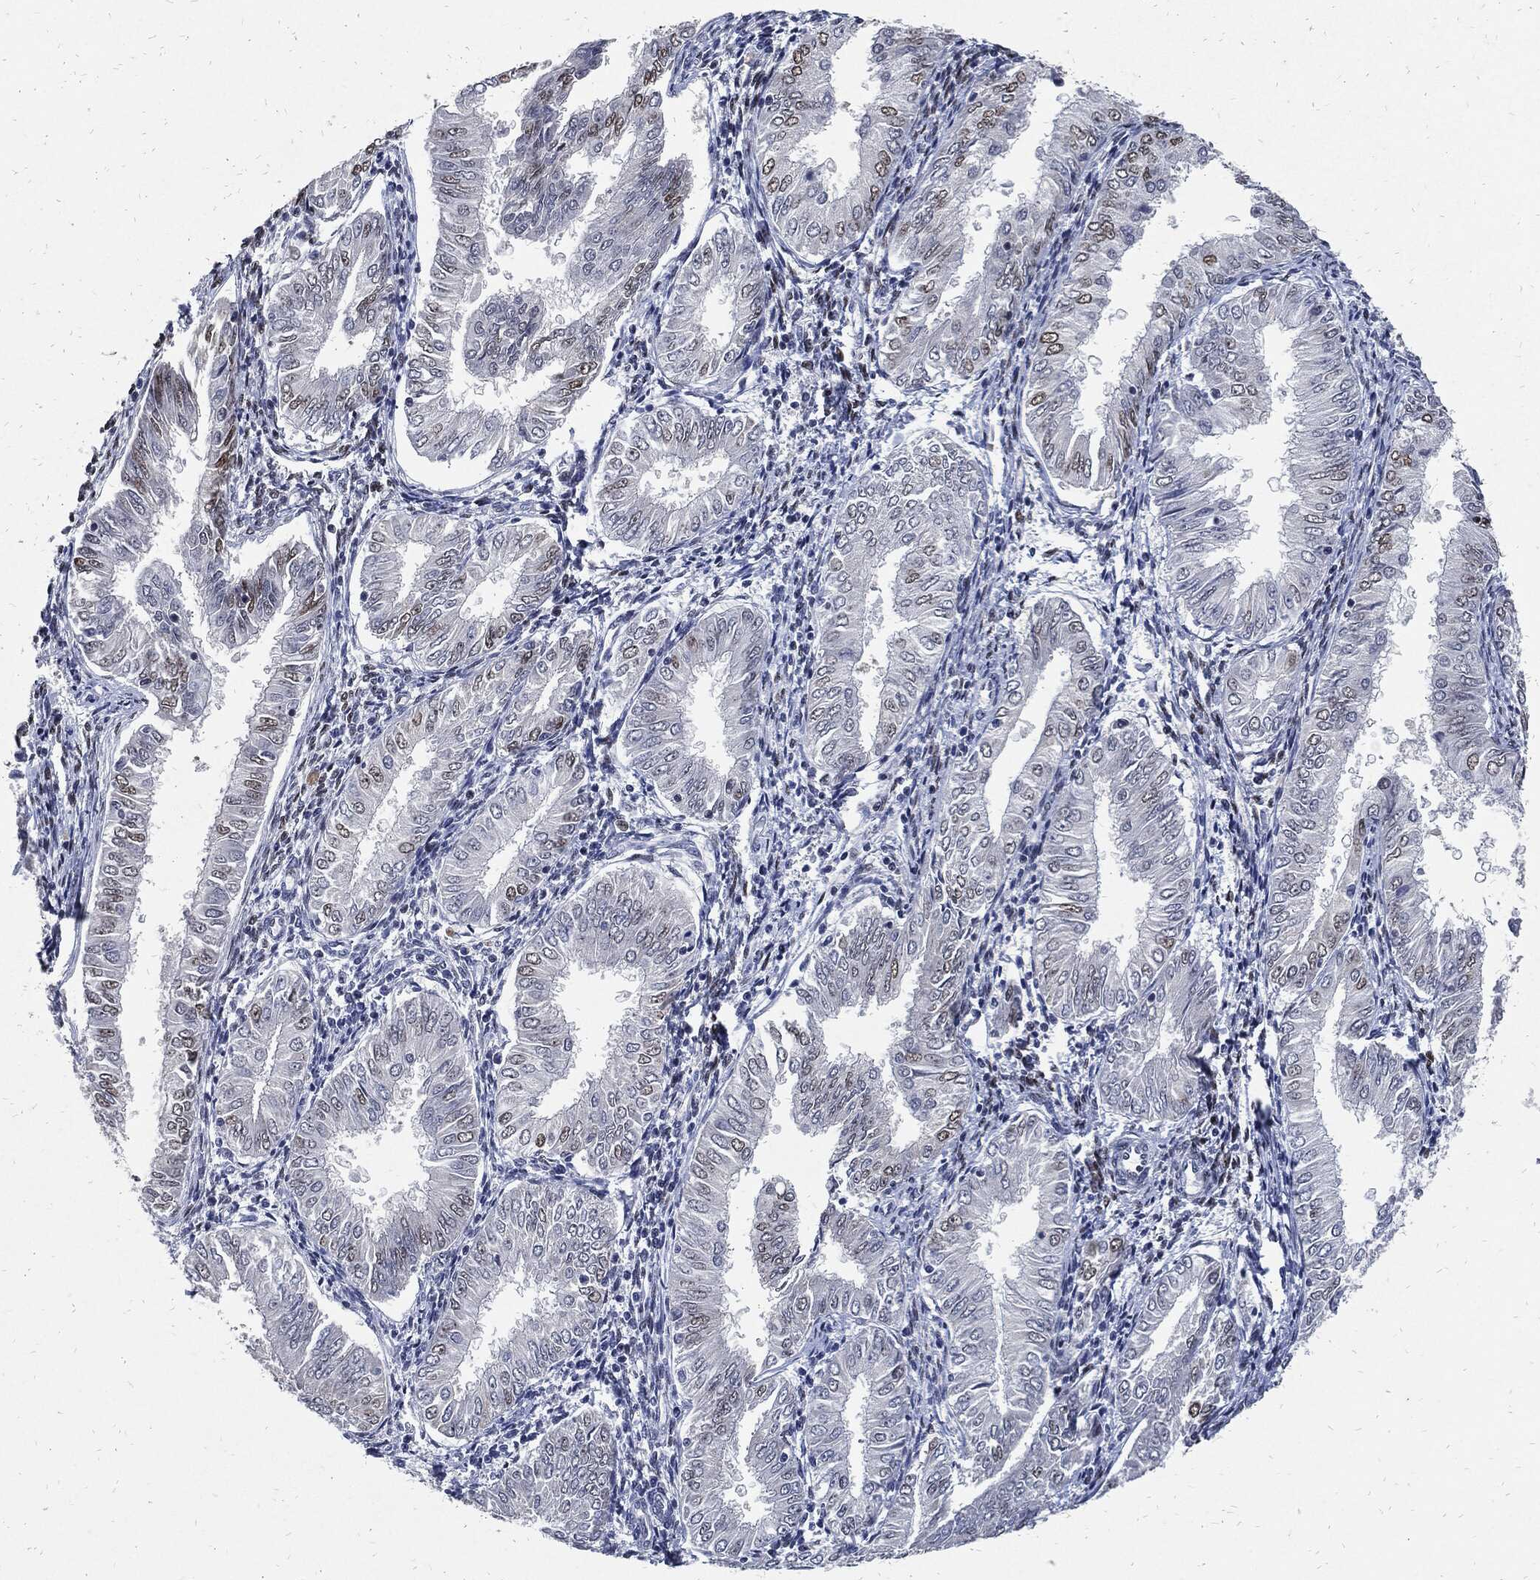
{"staining": {"intensity": "weak", "quantity": "25%-75%", "location": "nuclear"}, "tissue": "endometrial cancer", "cell_type": "Tumor cells", "image_type": "cancer", "snomed": [{"axis": "morphology", "description": "Adenocarcinoma, NOS"}, {"axis": "topography", "description": "Endometrium"}], "caption": "Immunohistochemical staining of adenocarcinoma (endometrial) reveals weak nuclear protein expression in about 25%-75% of tumor cells.", "gene": "JUN", "patient": {"sex": "female", "age": 53}}